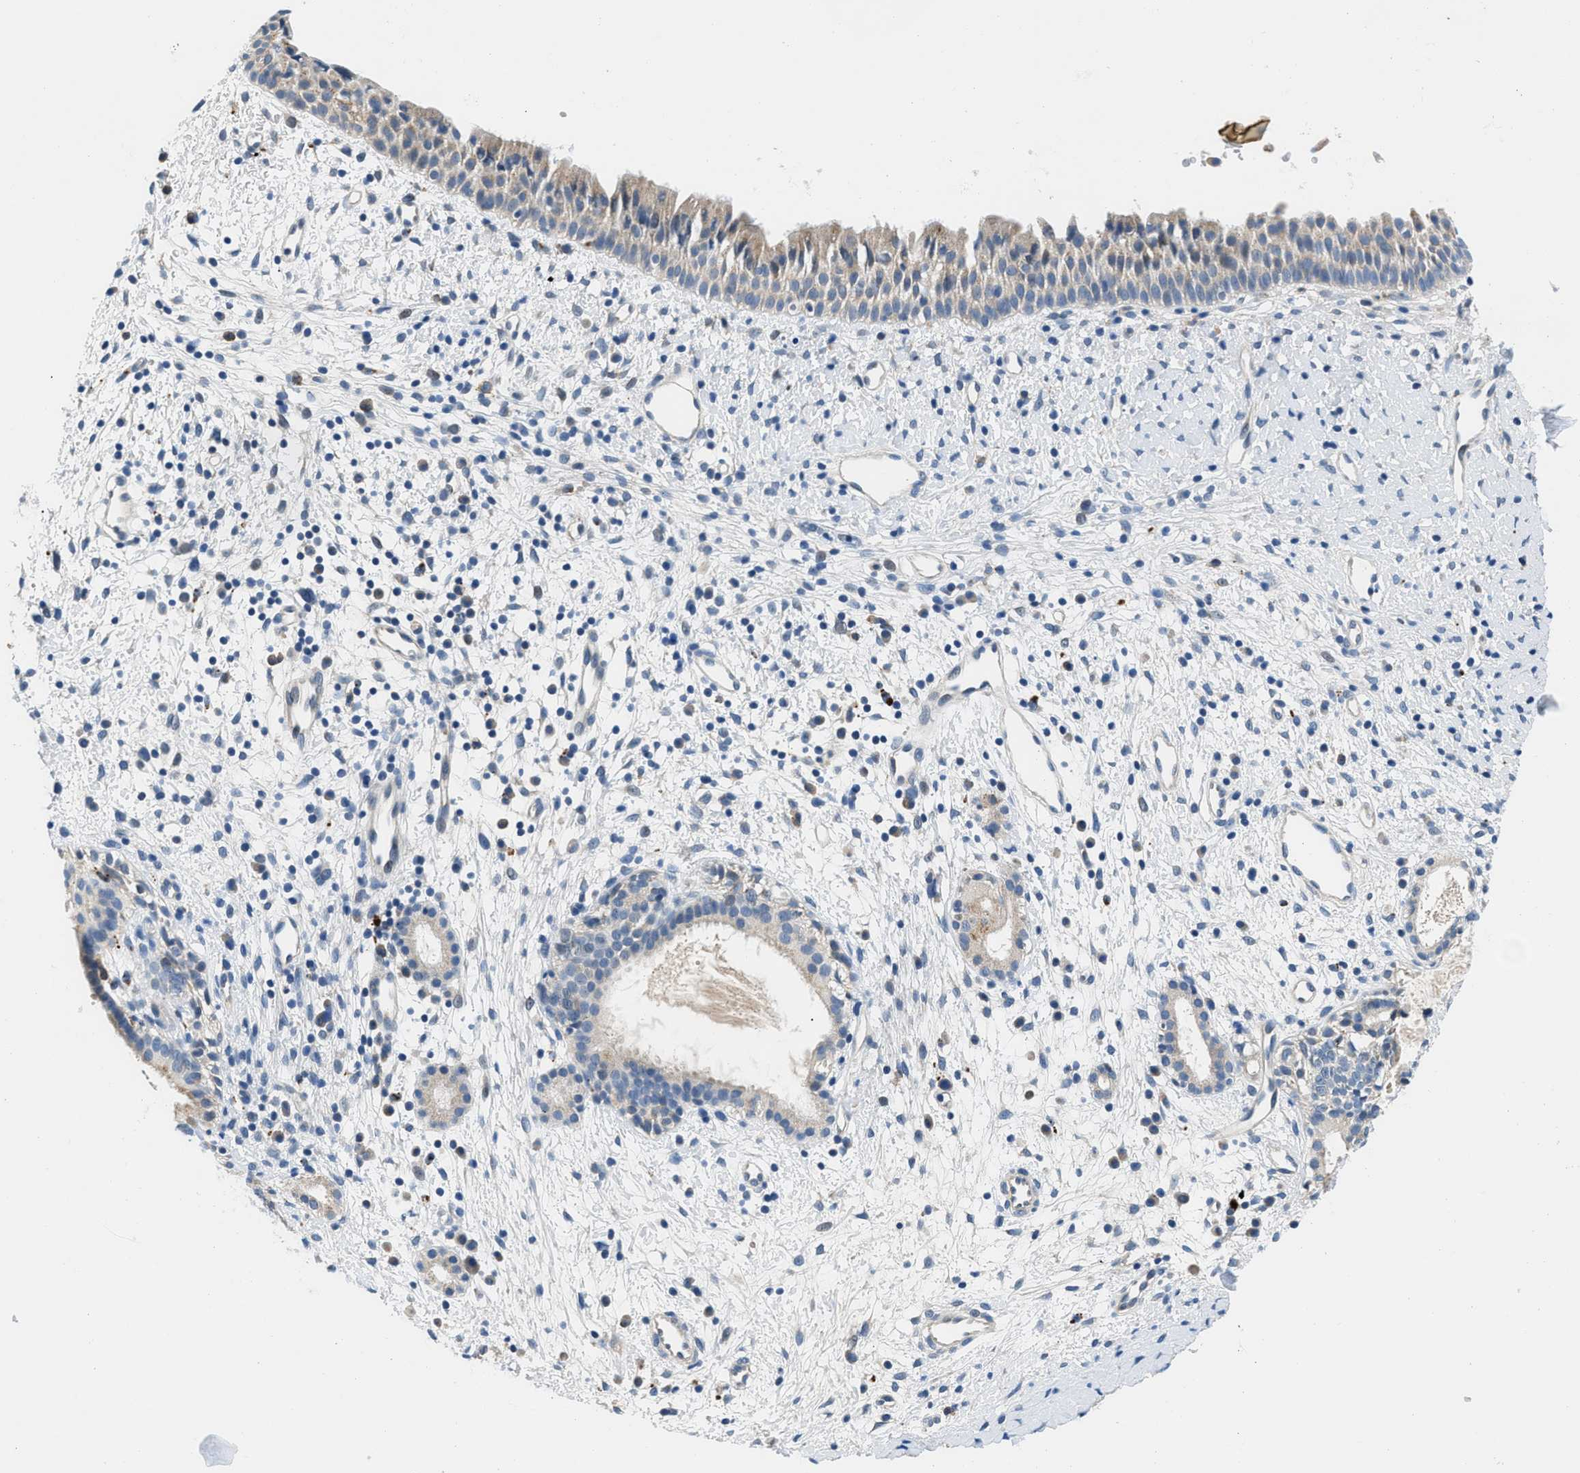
{"staining": {"intensity": "moderate", "quantity": ">75%", "location": "cytoplasmic/membranous"}, "tissue": "nasopharynx", "cell_type": "Respiratory epithelial cells", "image_type": "normal", "snomed": [{"axis": "morphology", "description": "Normal tissue, NOS"}, {"axis": "topography", "description": "Nasopharynx"}], "caption": "This photomicrograph reveals immunohistochemistry (IHC) staining of benign human nasopharynx, with medium moderate cytoplasmic/membranous expression in about >75% of respiratory epithelial cells.", "gene": "ADGRE3", "patient": {"sex": "male", "age": 22}}